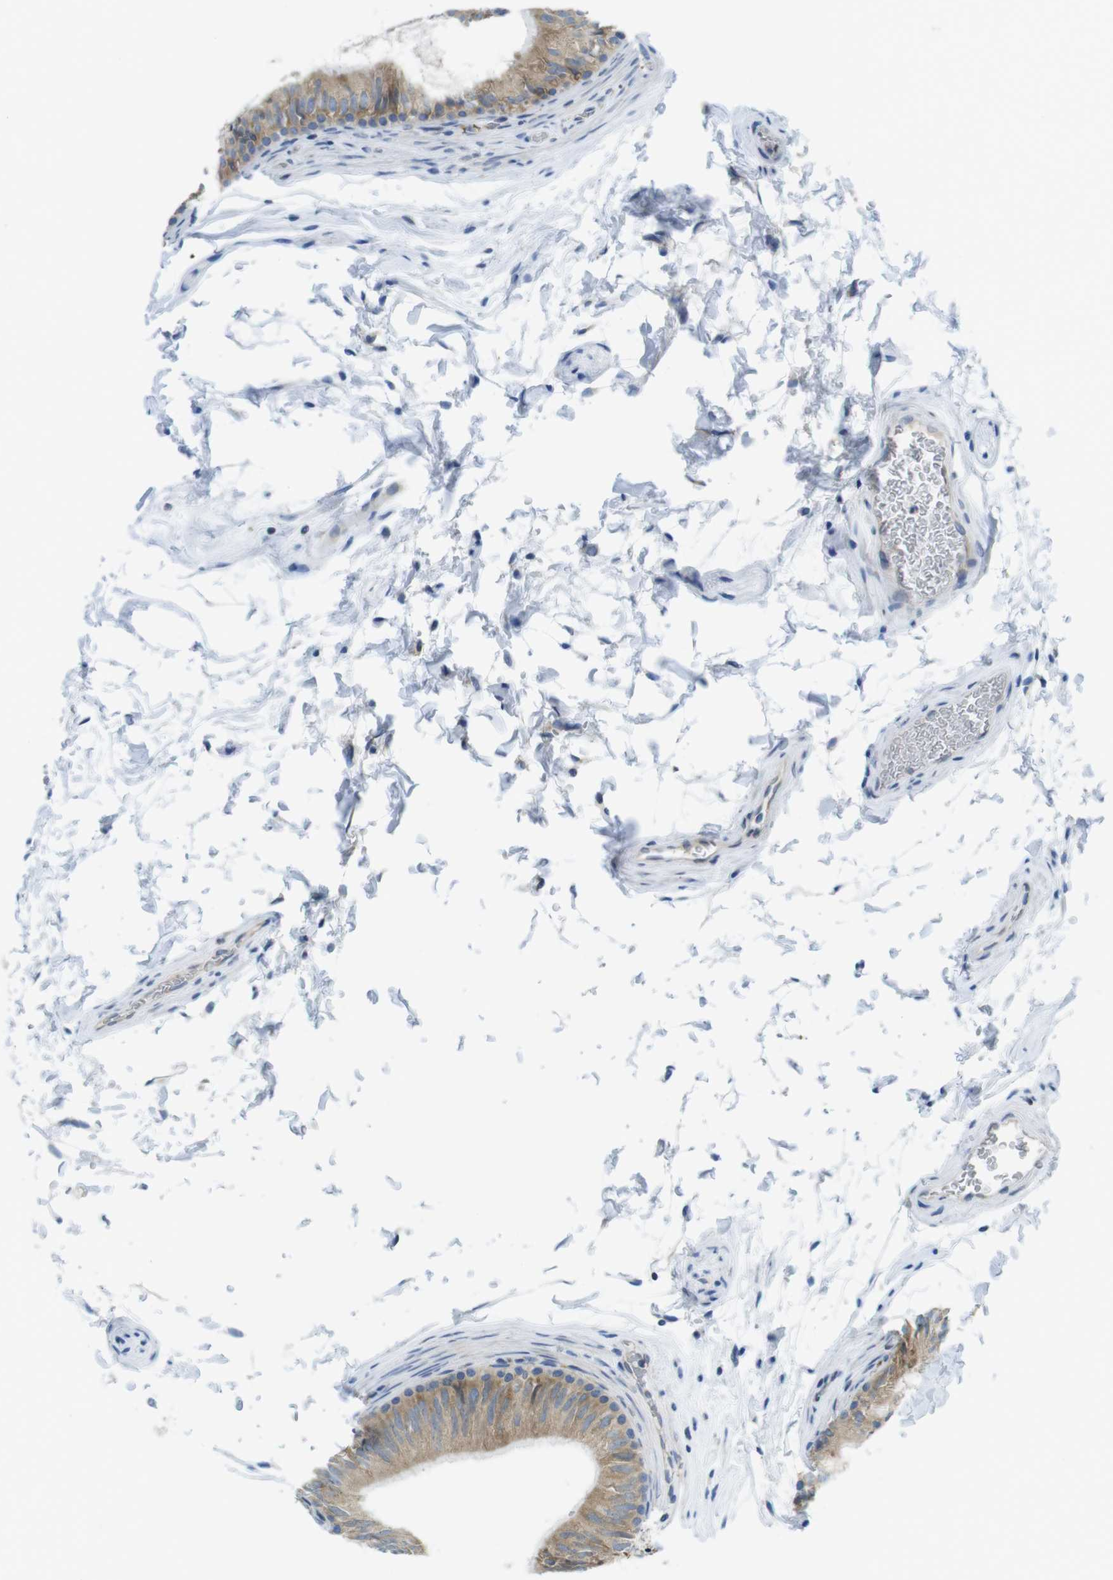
{"staining": {"intensity": "moderate", "quantity": ">75%", "location": "cytoplasmic/membranous"}, "tissue": "epididymis", "cell_type": "Glandular cells", "image_type": "normal", "snomed": [{"axis": "morphology", "description": "Normal tissue, NOS"}, {"axis": "topography", "description": "Epididymis"}], "caption": "Brown immunohistochemical staining in benign human epididymis shows moderate cytoplasmic/membranous expression in about >75% of glandular cells. Using DAB (3,3'-diaminobenzidine) (brown) and hematoxylin (blue) stains, captured at high magnification using brightfield microscopy.", "gene": "CLPTM1L", "patient": {"sex": "male", "age": 36}}